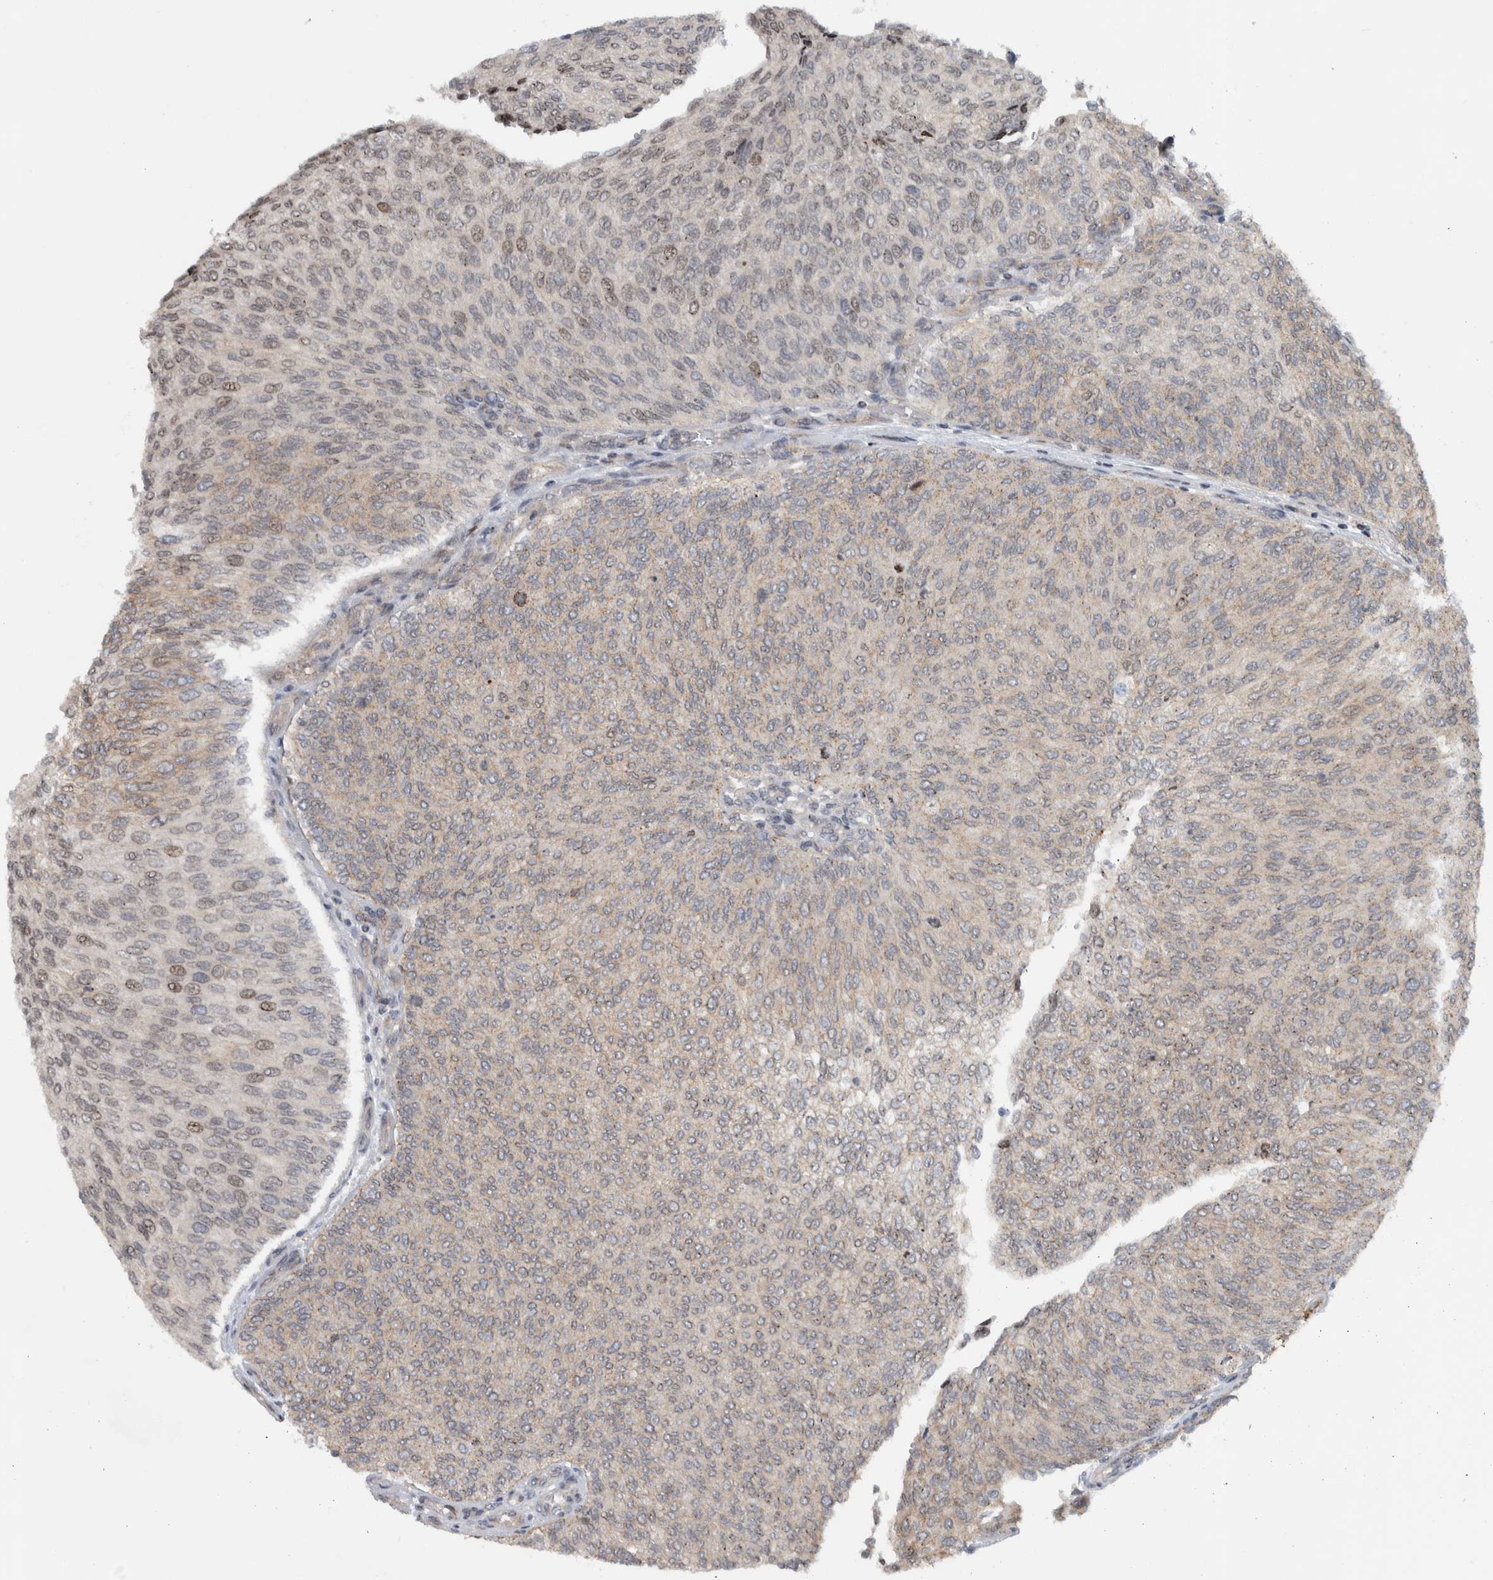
{"staining": {"intensity": "weak", "quantity": "25%-75%", "location": "cytoplasmic/membranous,nuclear"}, "tissue": "urothelial cancer", "cell_type": "Tumor cells", "image_type": "cancer", "snomed": [{"axis": "morphology", "description": "Urothelial carcinoma, Low grade"}, {"axis": "topography", "description": "Urinary bladder"}], "caption": "Protein staining reveals weak cytoplasmic/membranous and nuclear expression in approximately 25%-75% of tumor cells in urothelial carcinoma (low-grade).", "gene": "MSL1", "patient": {"sex": "female", "age": 79}}